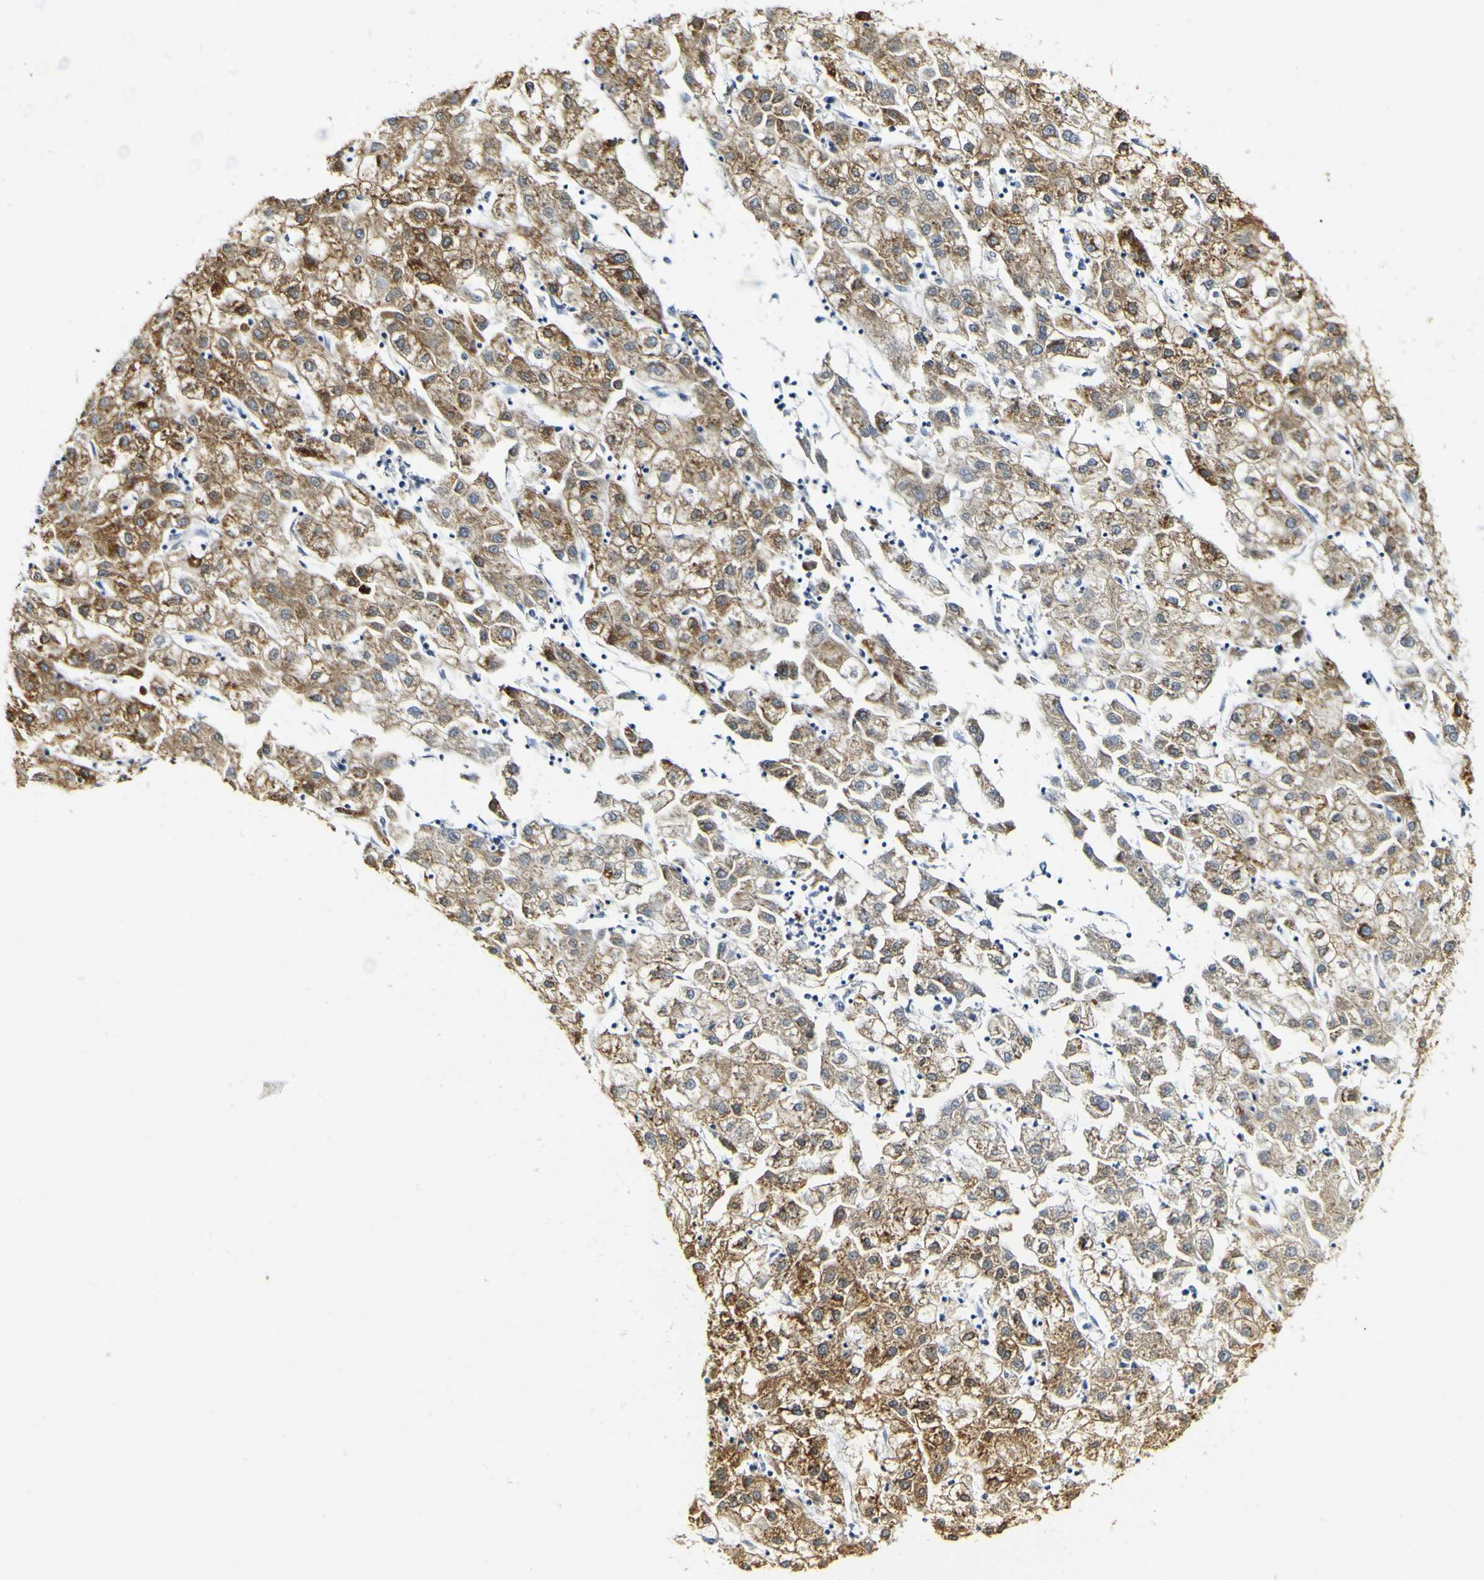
{"staining": {"intensity": "moderate", "quantity": ">75%", "location": "cytoplasmic/membranous"}, "tissue": "liver cancer", "cell_type": "Tumor cells", "image_type": "cancer", "snomed": [{"axis": "morphology", "description": "Carcinoma, Hepatocellular, NOS"}, {"axis": "topography", "description": "Liver"}], "caption": "The immunohistochemical stain labels moderate cytoplasmic/membranous staining in tumor cells of liver cancer tissue.", "gene": "FMO3", "patient": {"sex": "male", "age": 72}}